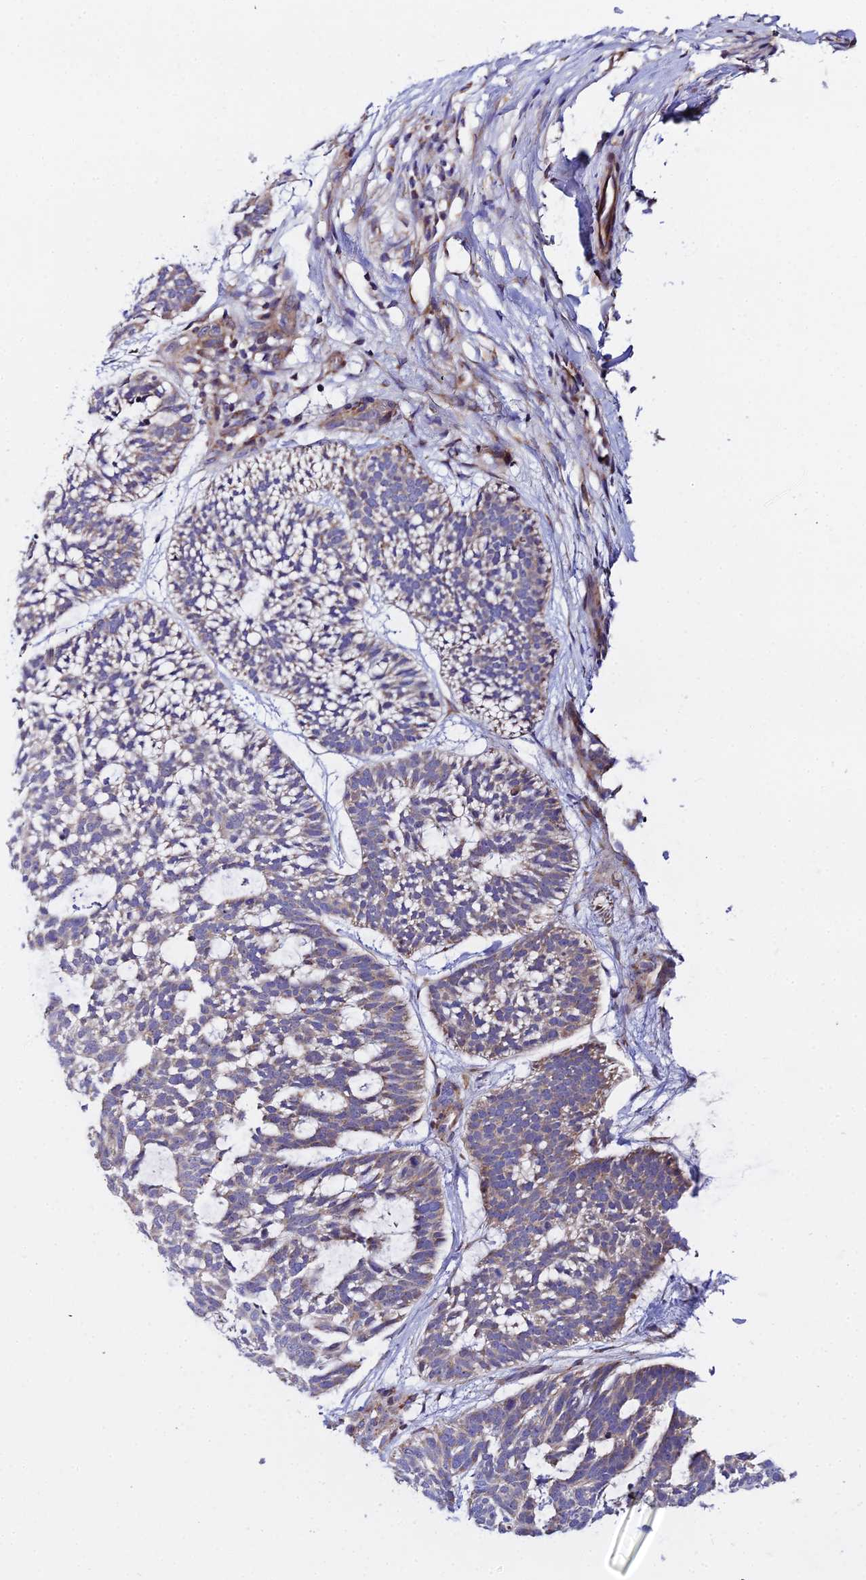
{"staining": {"intensity": "weak", "quantity": "<25%", "location": "cytoplasmic/membranous"}, "tissue": "skin cancer", "cell_type": "Tumor cells", "image_type": "cancer", "snomed": [{"axis": "morphology", "description": "Basal cell carcinoma"}, {"axis": "topography", "description": "Skin"}], "caption": "Tumor cells are negative for protein expression in human skin cancer.", "gene": "ACOT2", "patient": {"sex": "male", "age": 88}}